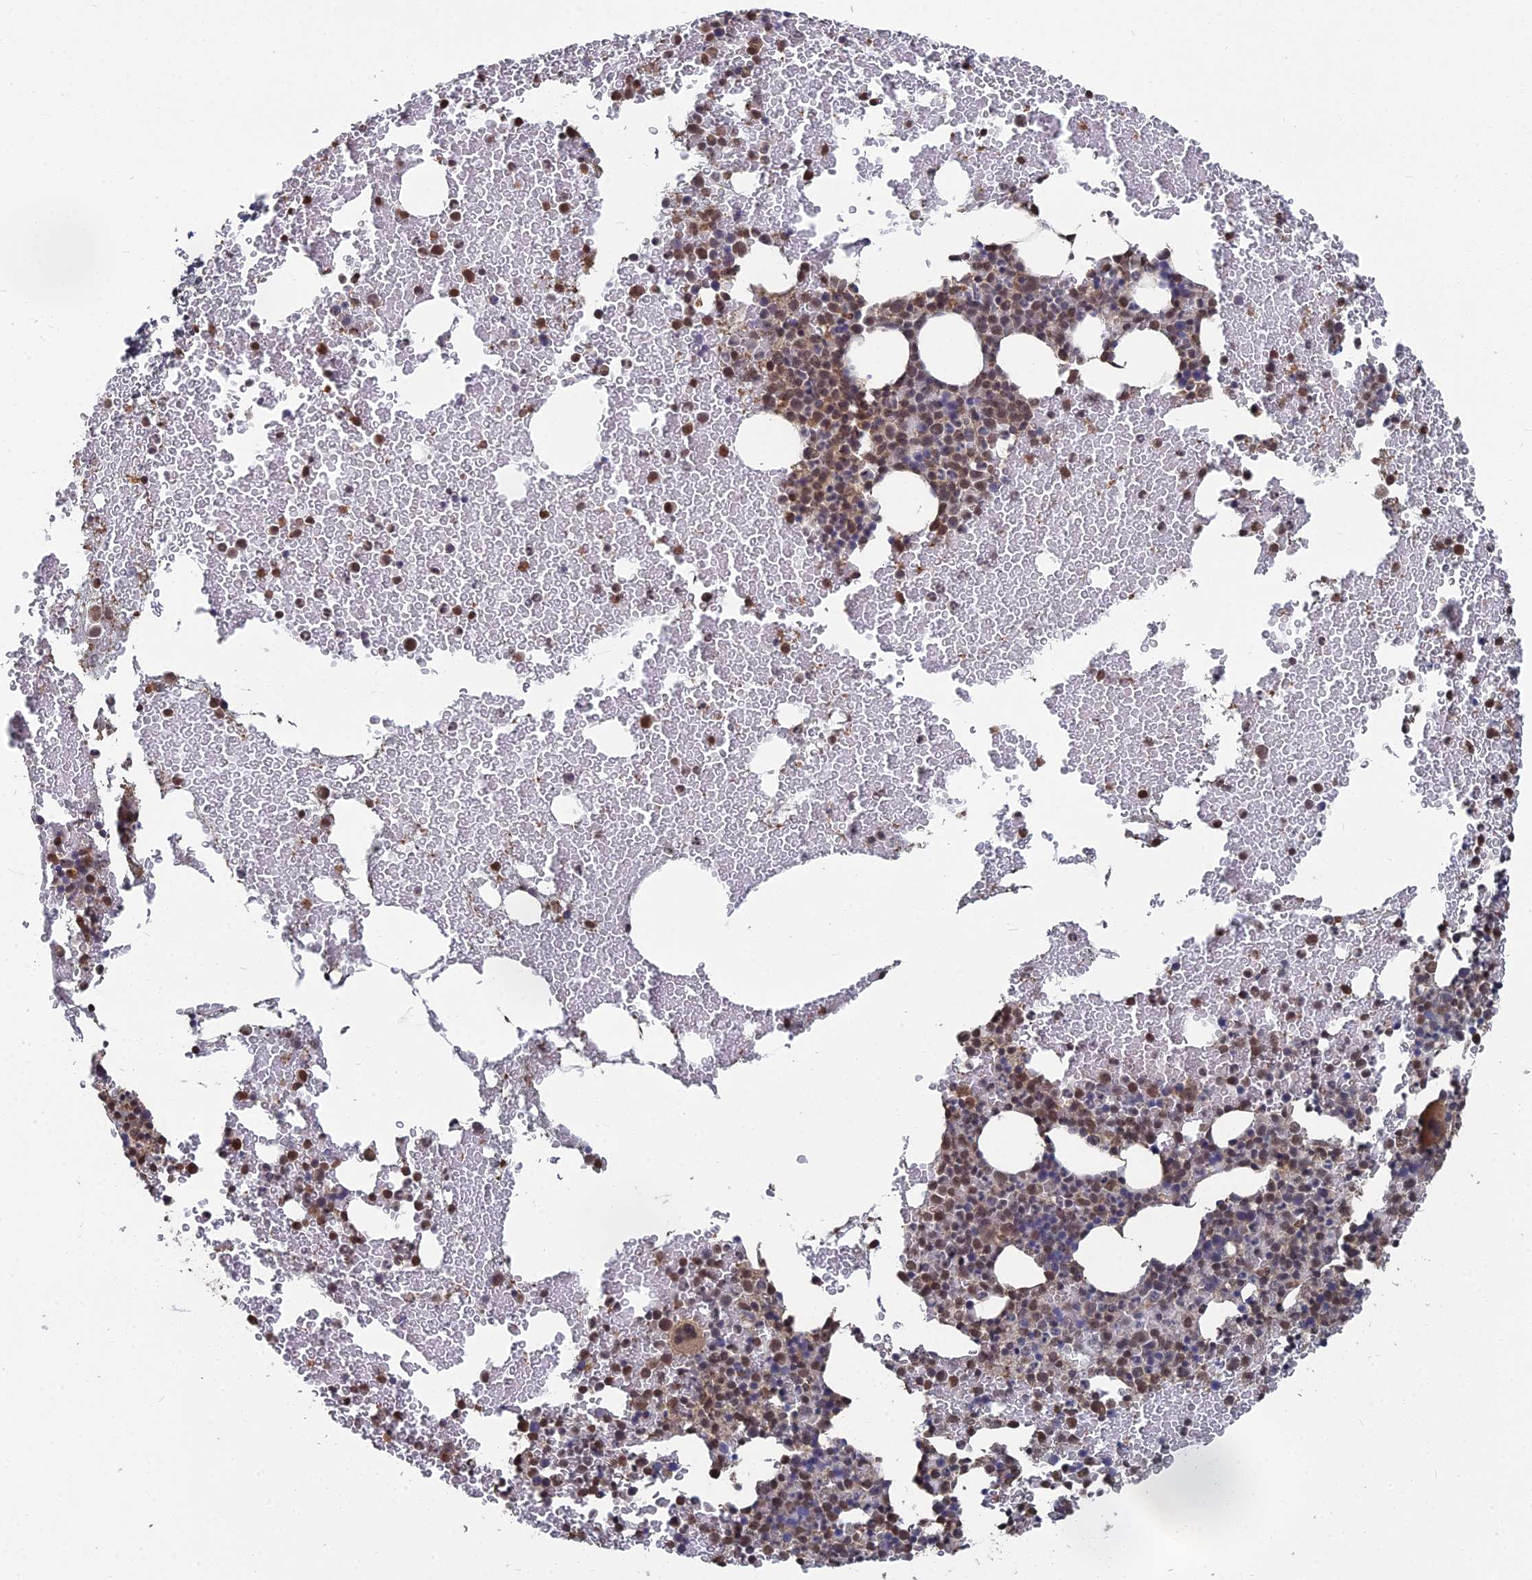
{"staining": {"intensity": "moderate", "quantity": "25%-75%", "location": "nuclear"}, "tissue": "bone marrow", "cell_type": "Hematopoietic cells", "image_type": "normal", "snomed": [{"axis": "morphology", "description": "Normal tissue, NOS"}, {"axis": "topography", "description": "Bone marrow"}], "caption": "An image of human bone marrow stained for a protein reveals moderate nuclear brown staining in hematopoietic cells.", "gene": "CCNP", "patient": {"sex": "male", "age": 57}}